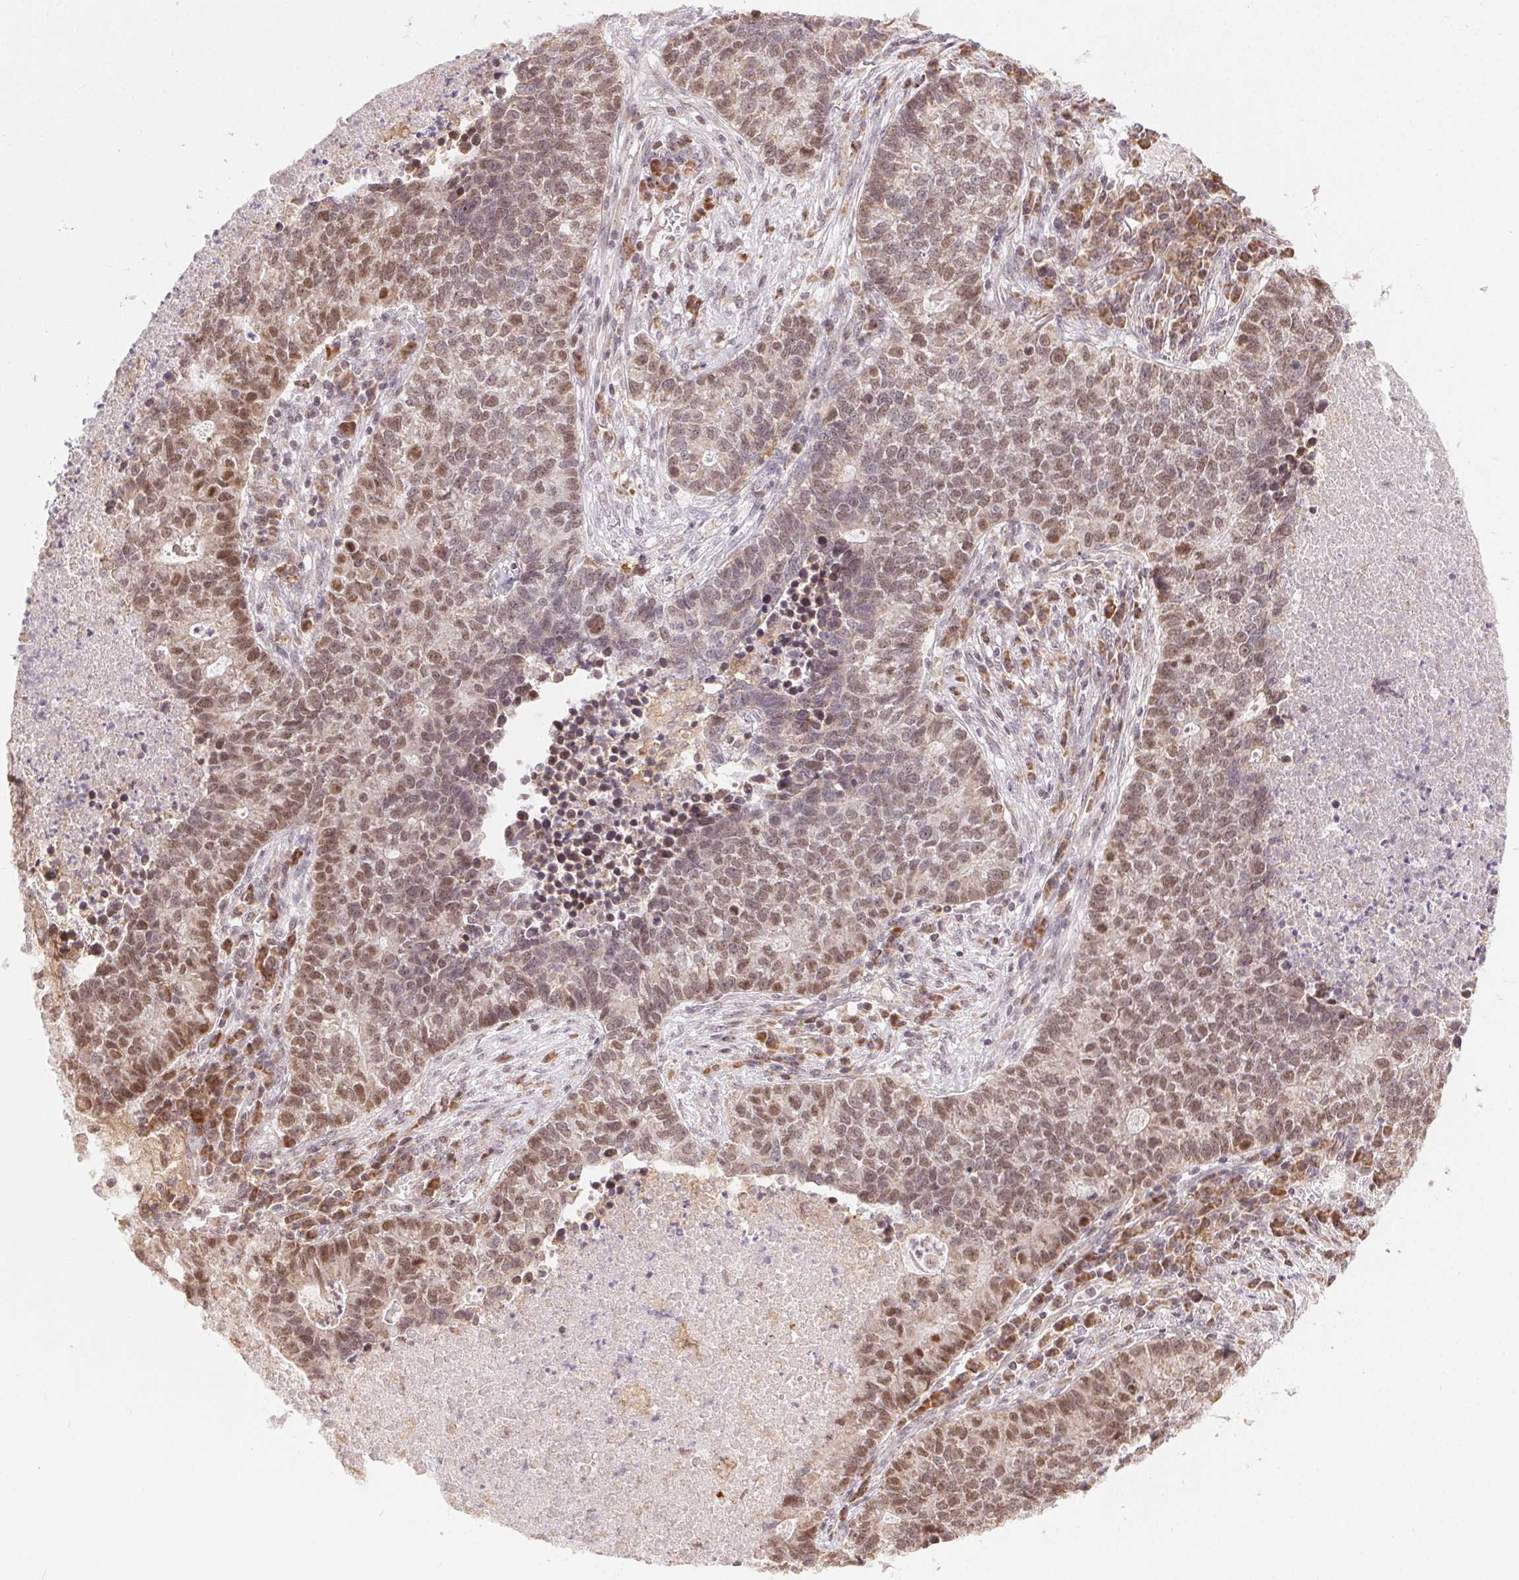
{"staining": {"intensity": "moderate", "quantity": ">75%", "location": "nuclear"}, "tissue": "lung cancer", "cell_type": "Tumor cells", "image_type": "cancer", "snomed": [{"axis": "morphology", "description": "Adenocarcinoma, NOS"}, {"axis": "topography", "description": "Lung"}], "caption": "Adenocarcinoma (lung) stained with DAB (3,3'-diaminobenzidine) immunohistochemistry demonstrates medium levels of moderate nuclear expression in approximately >75% of tumor cells.", "gene": "PIWIL4", "patient": {"sex": "male", "age": 57}}